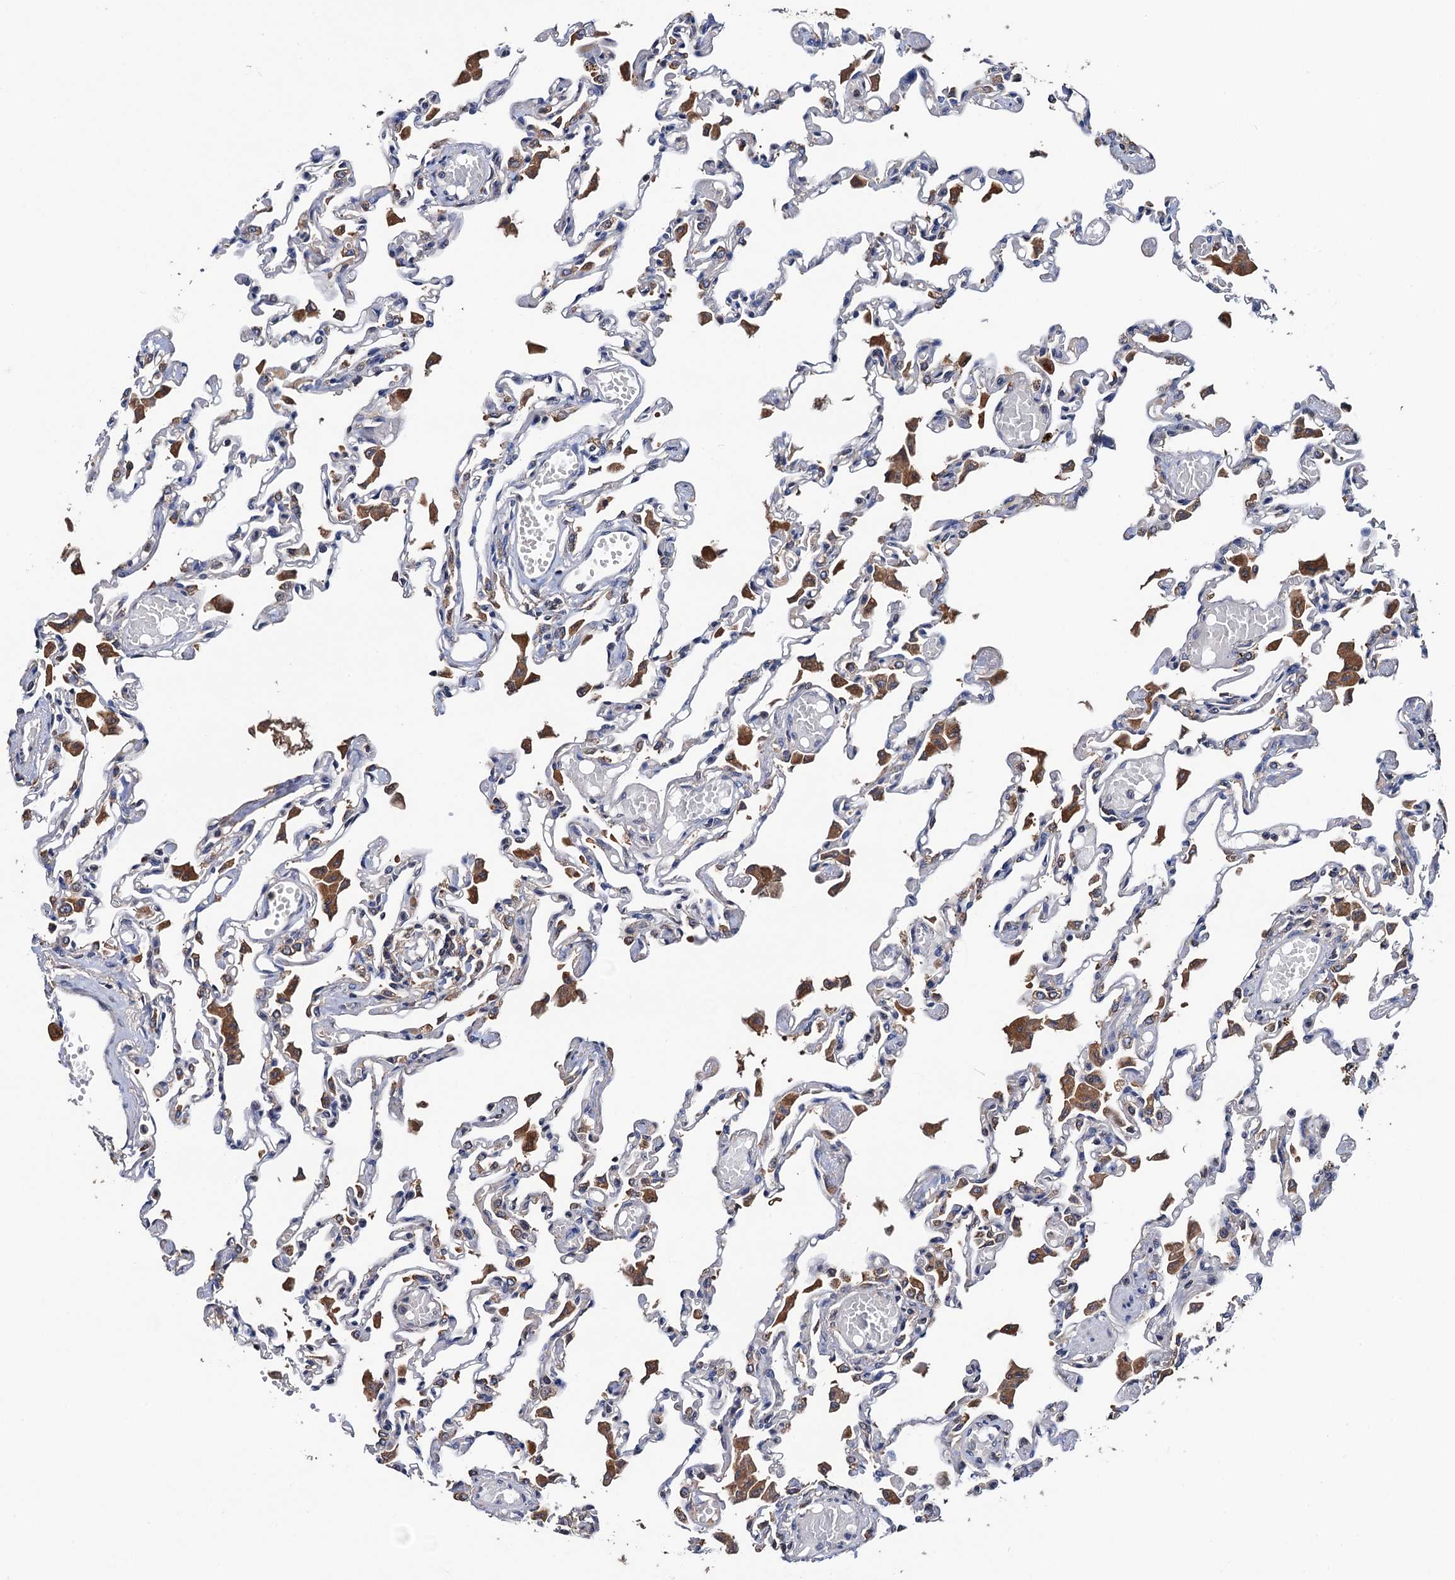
{"staining": {"intensity": "moderate", "quantity": "<25%", "location": "cytoplasmic/membranous"}, "tissue": "lung", "cell_type": "Alveolar cells", "image_type": "normal", "snomed": [{"axis": "morphology", "description": "Normal tissue, NOS"}, {"axis": "topography", "description": "Bronchus"}, {"axis": "topography", "description": "Lung"}], "caption": "Immunohistochemical staining of unremarkable lung displays <25% levels of moderate cytoplasmic/membranous protein positivity in about <25% of alveolar cells.", "gene": "RGS11", "patient": {"sex": "female", "age": 49}}